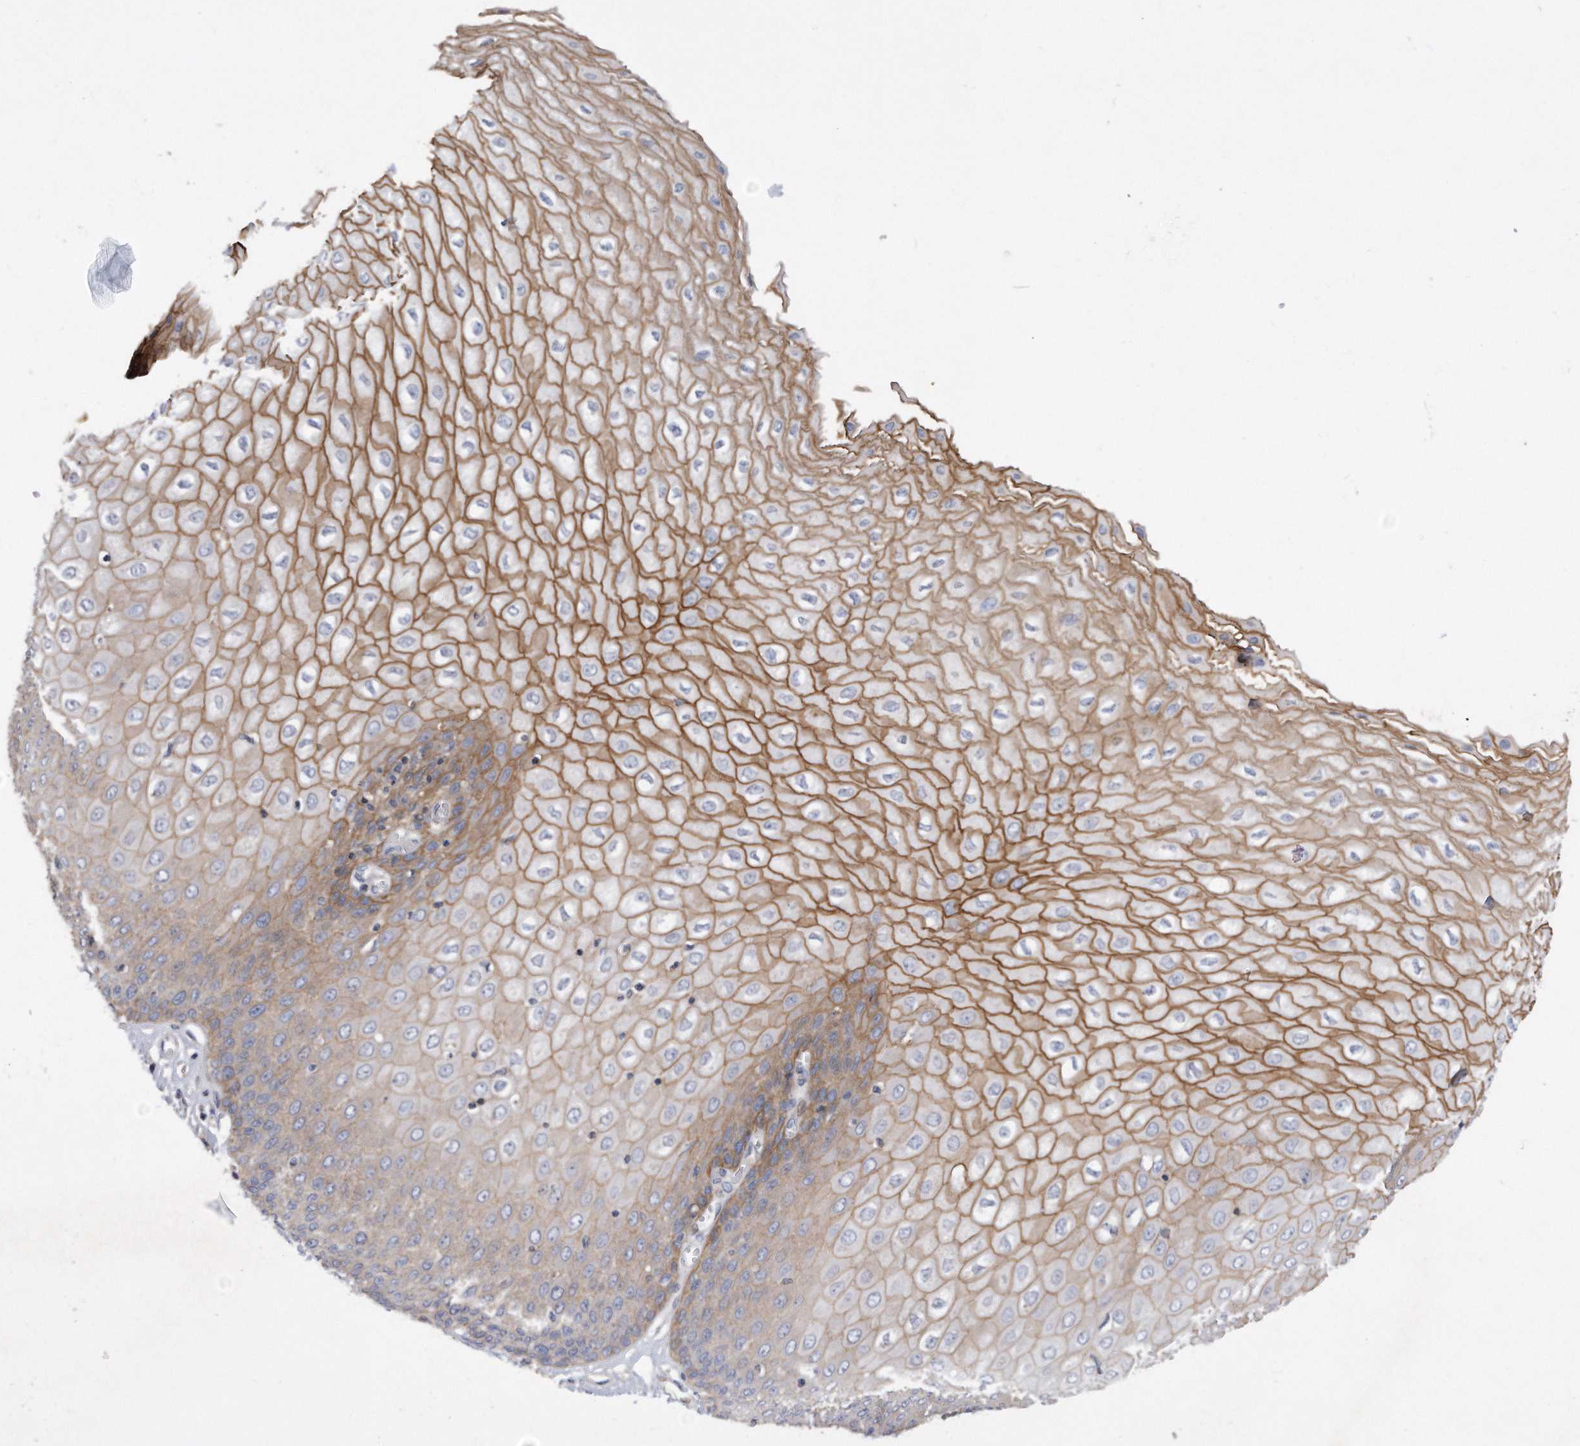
{"staining": {"intensity": "moderate", "quantity": ">75%", "location": "cytoplasmic/membranous"}, "tissue": "esophagus", "cell_type": "Squamous epithelial cells", "image_type": "normal", "snomed": [{"axis": "morphology", "description": "Normal tissue, NOS"}, {"axis": "topography", "description": "Esophagus"}], "caption": "Moderate cytoplasmic/membranous positivity for a protein is identified in about >75% of squamous epithelial cells of normal esophagus using immunohistochemistry.", "gene": "CDH12", "patient": {"sex": "male", "age": 60}}